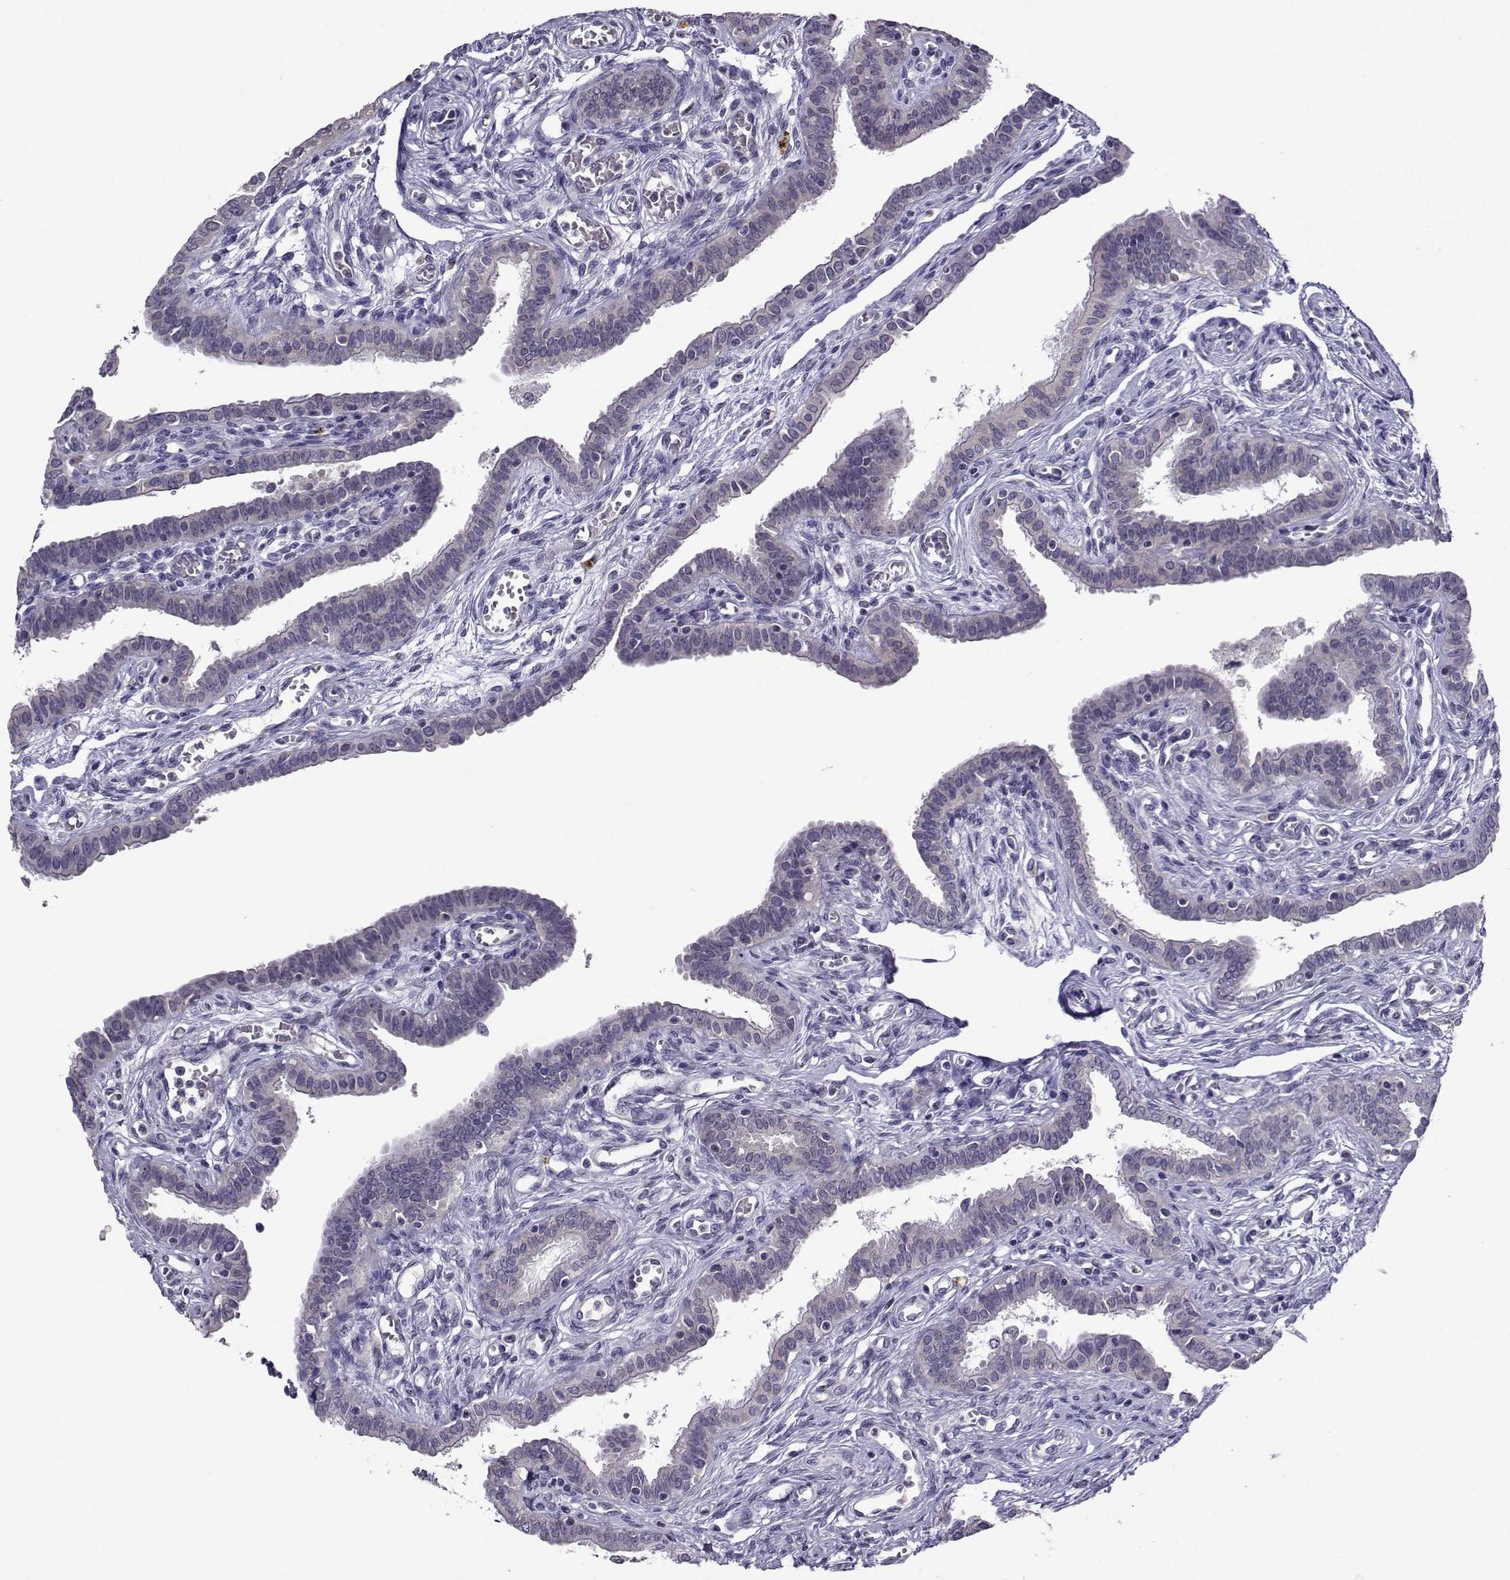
{"staining": {"intensity": "weak", "quantity": "25%-75%", "location": "cytoplasmic/membranous"}, "tissue": "fallopian tube", "cell_type": "Glandular cells", "image_type": "normal", "snomed": [{"axis": "morphology", "description": "Normal tissue, NOS"}, {"axis": "morphology", "description": "Carcinoma, endometroid"}, {"axis": "topography", "description": "Fallopian tube"}, {"axis": "topography", "description": "Ovary"}], "caption": "A micrograph showing weak cytoplasmic/membranous positivity in about 25%-75% of glandular cells in unremarkable fallopian tube, as visualized by brown immunohistochemical staining.", "gene": "DDX20", "patient": {"sex": "female", "age": 42}}